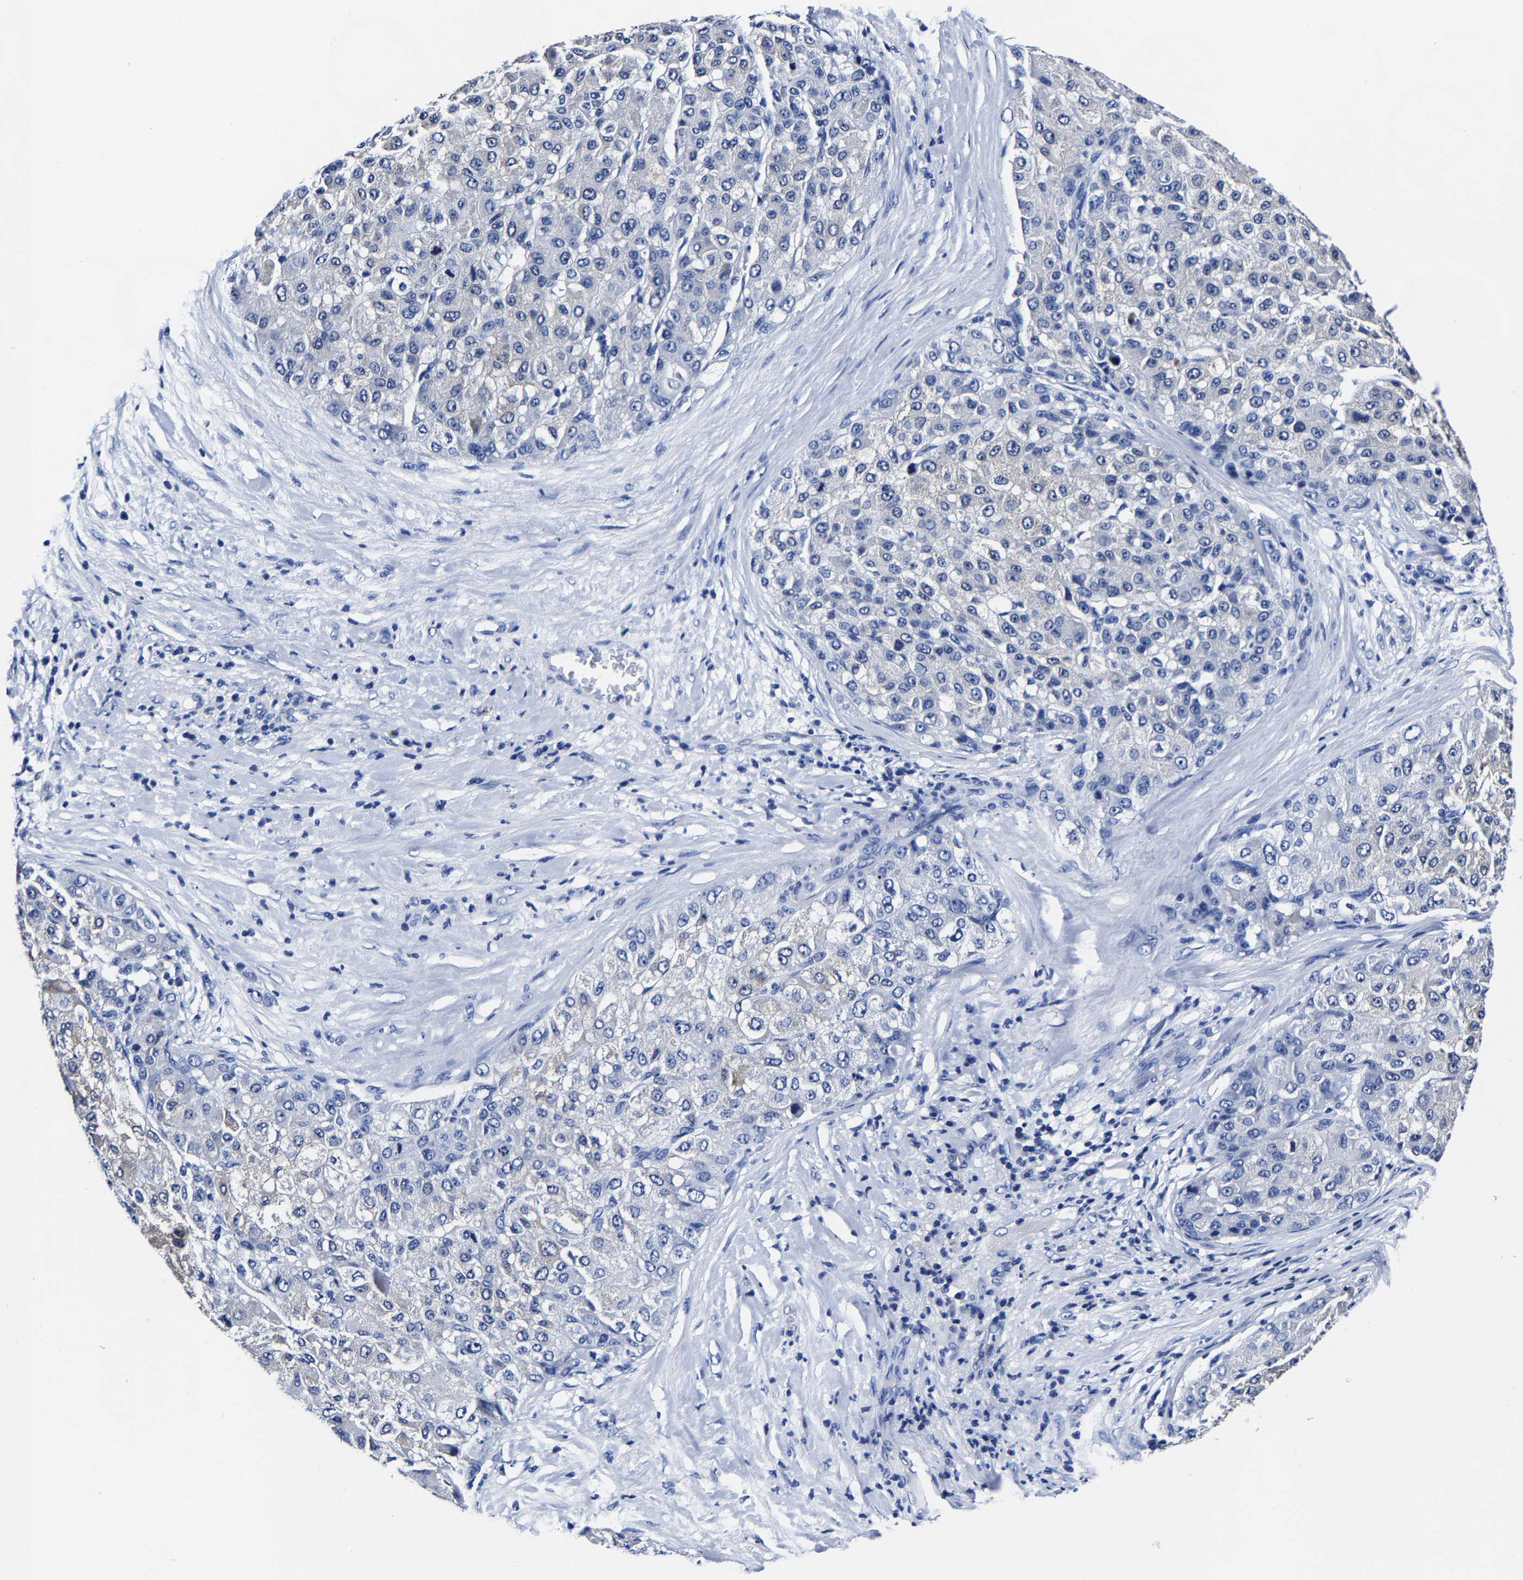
{"staining": {"intensity": "weak", "quantity": "<25%", "location": "cytoplasmic/membranous"}, "tissue": "liver cancer", "cell_type": "Tumor cells", "image_type": "cancer", "snomed": [{"axis": "morphology", "description": "Carcinoma, Hepatocellular, NOS"}, {"axis": "topography", "description": "Liver"}], "caption": "DAB immunohistochemical staining of human liver cancer (hepatocellular carcinoma) displays no significant staining in tumor cells.", "gene": "CPA2", "patient": {"sex": "male", "age": 80}}